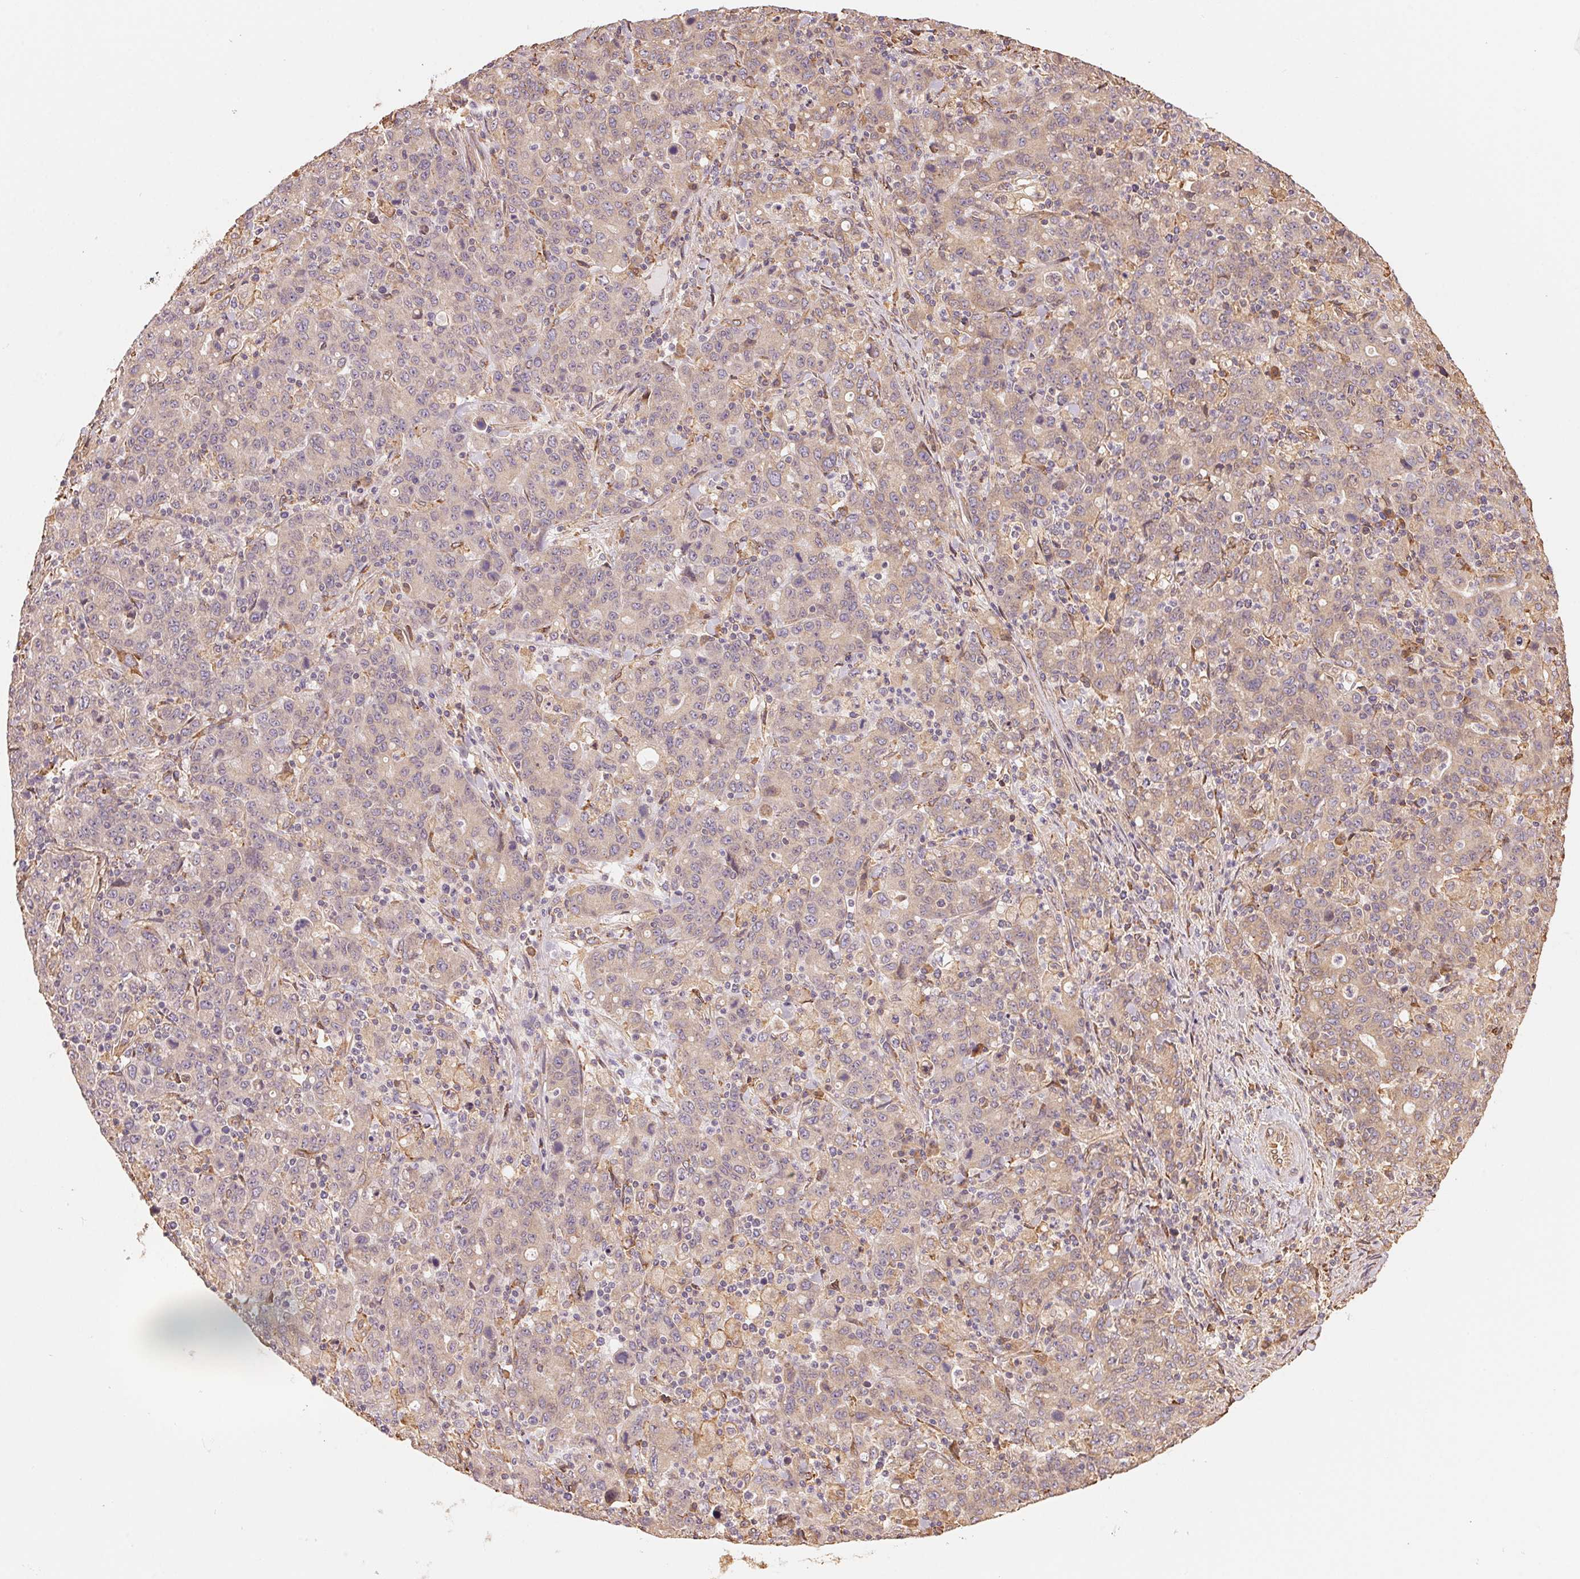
{"staining": {"intensity": "weak", "quantity": "<25%", "location": "cytoplasmic/membranous"}, "tissue": "stomach cancer", "cell_type": "Tumor cells", "image_type": "cancer", "snomed": [{"axis": "morphology", "description": "Adenocarcinoma, NOS"}, {"axis": "topography", "description": "Stomach, upper"}], "caption": "Protein analysis of stomach adenocarcinoma exhibits no significant positivity in tumor cells.", "gene": "C6orf163", "patient": {"sex": "male", "age": 69}}